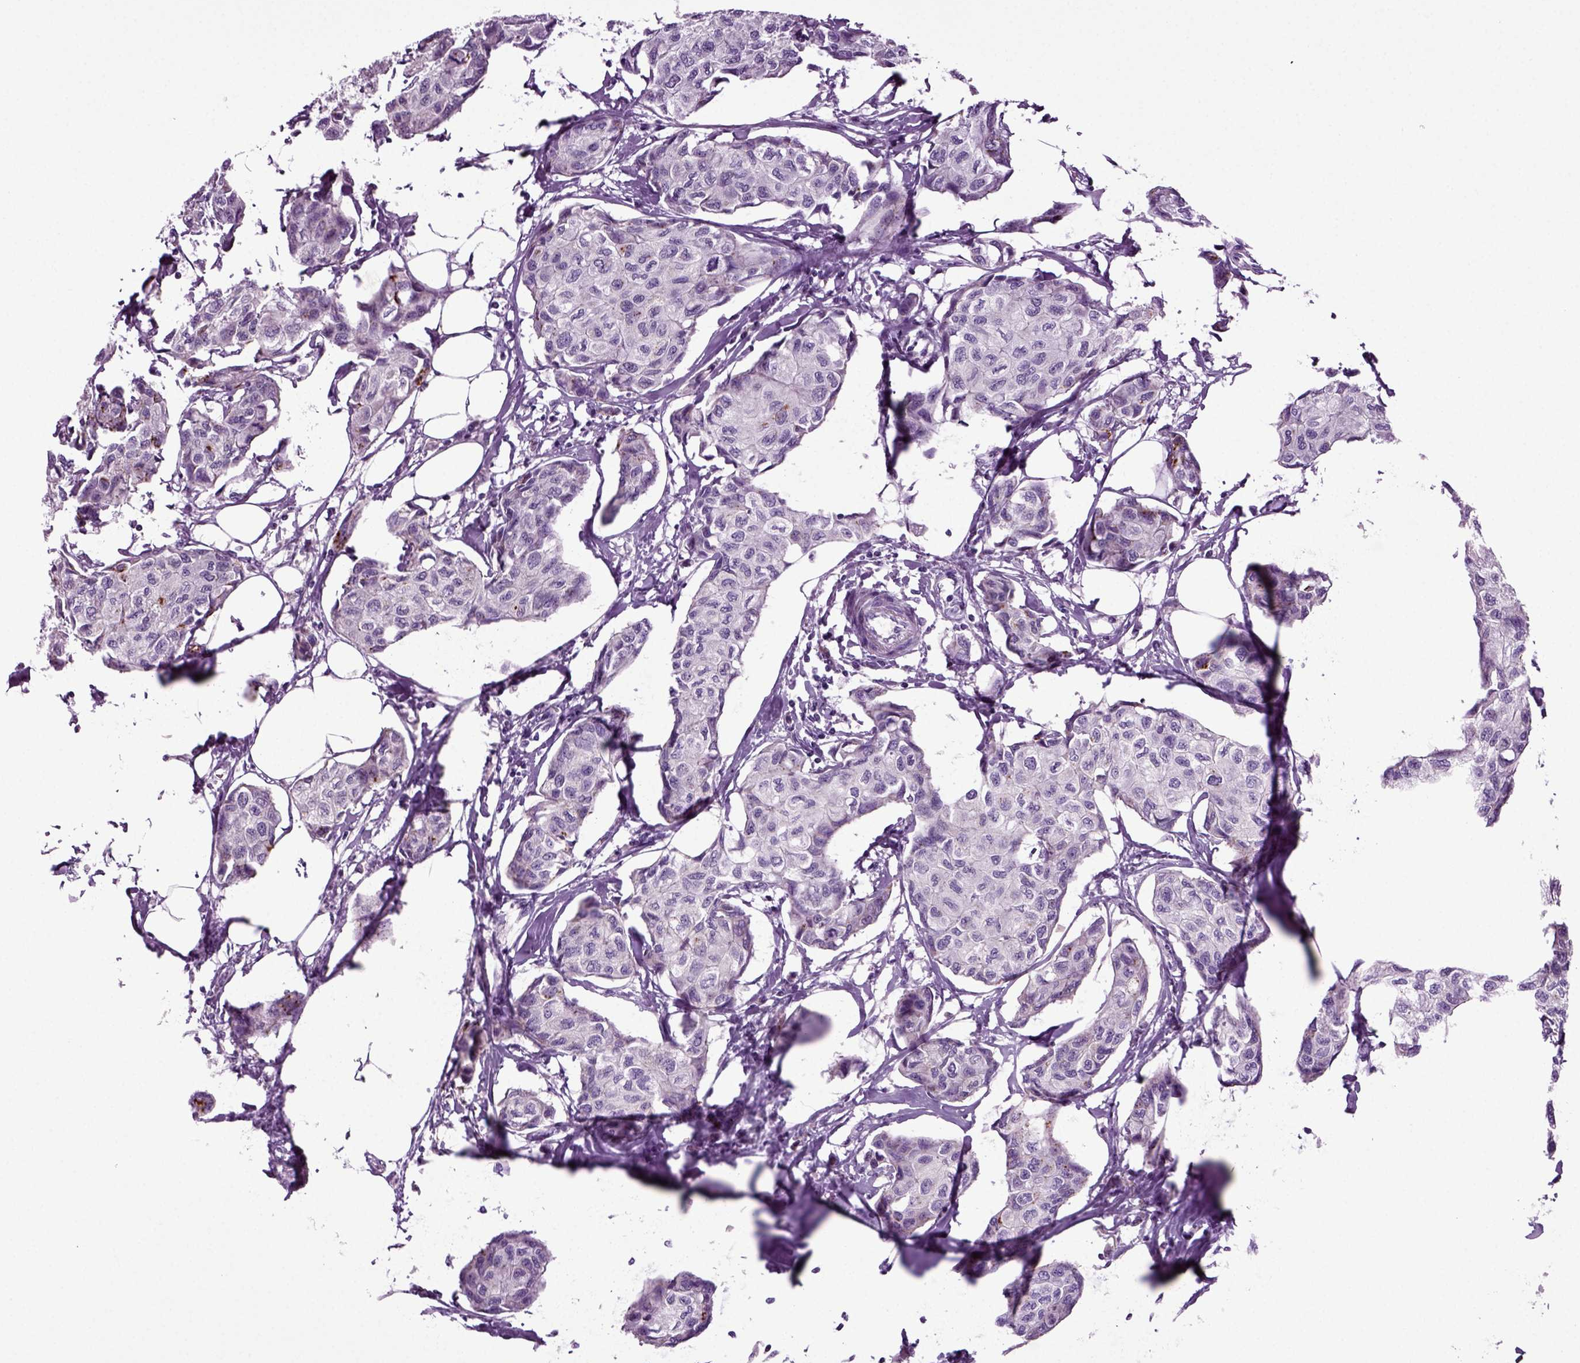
{"staining": {"intensity": "negative", "quantity": "none", "location": "none"}, "tissue": "breast cancer", "cell_type": "Tumor cells", "image_type": "cancer", "snomed": [{"axis": "morphology", "description": "Duct carcinoma"}, {"axis": "topography", "description": "Breast"}], "caption": "Immunohistochemistry of breast cancer (infiltrating ductal carcinoma) exhibits no expression in tumor cells.", "gene": "FGF11", "patient": {"sex": "female", "age": 80}}